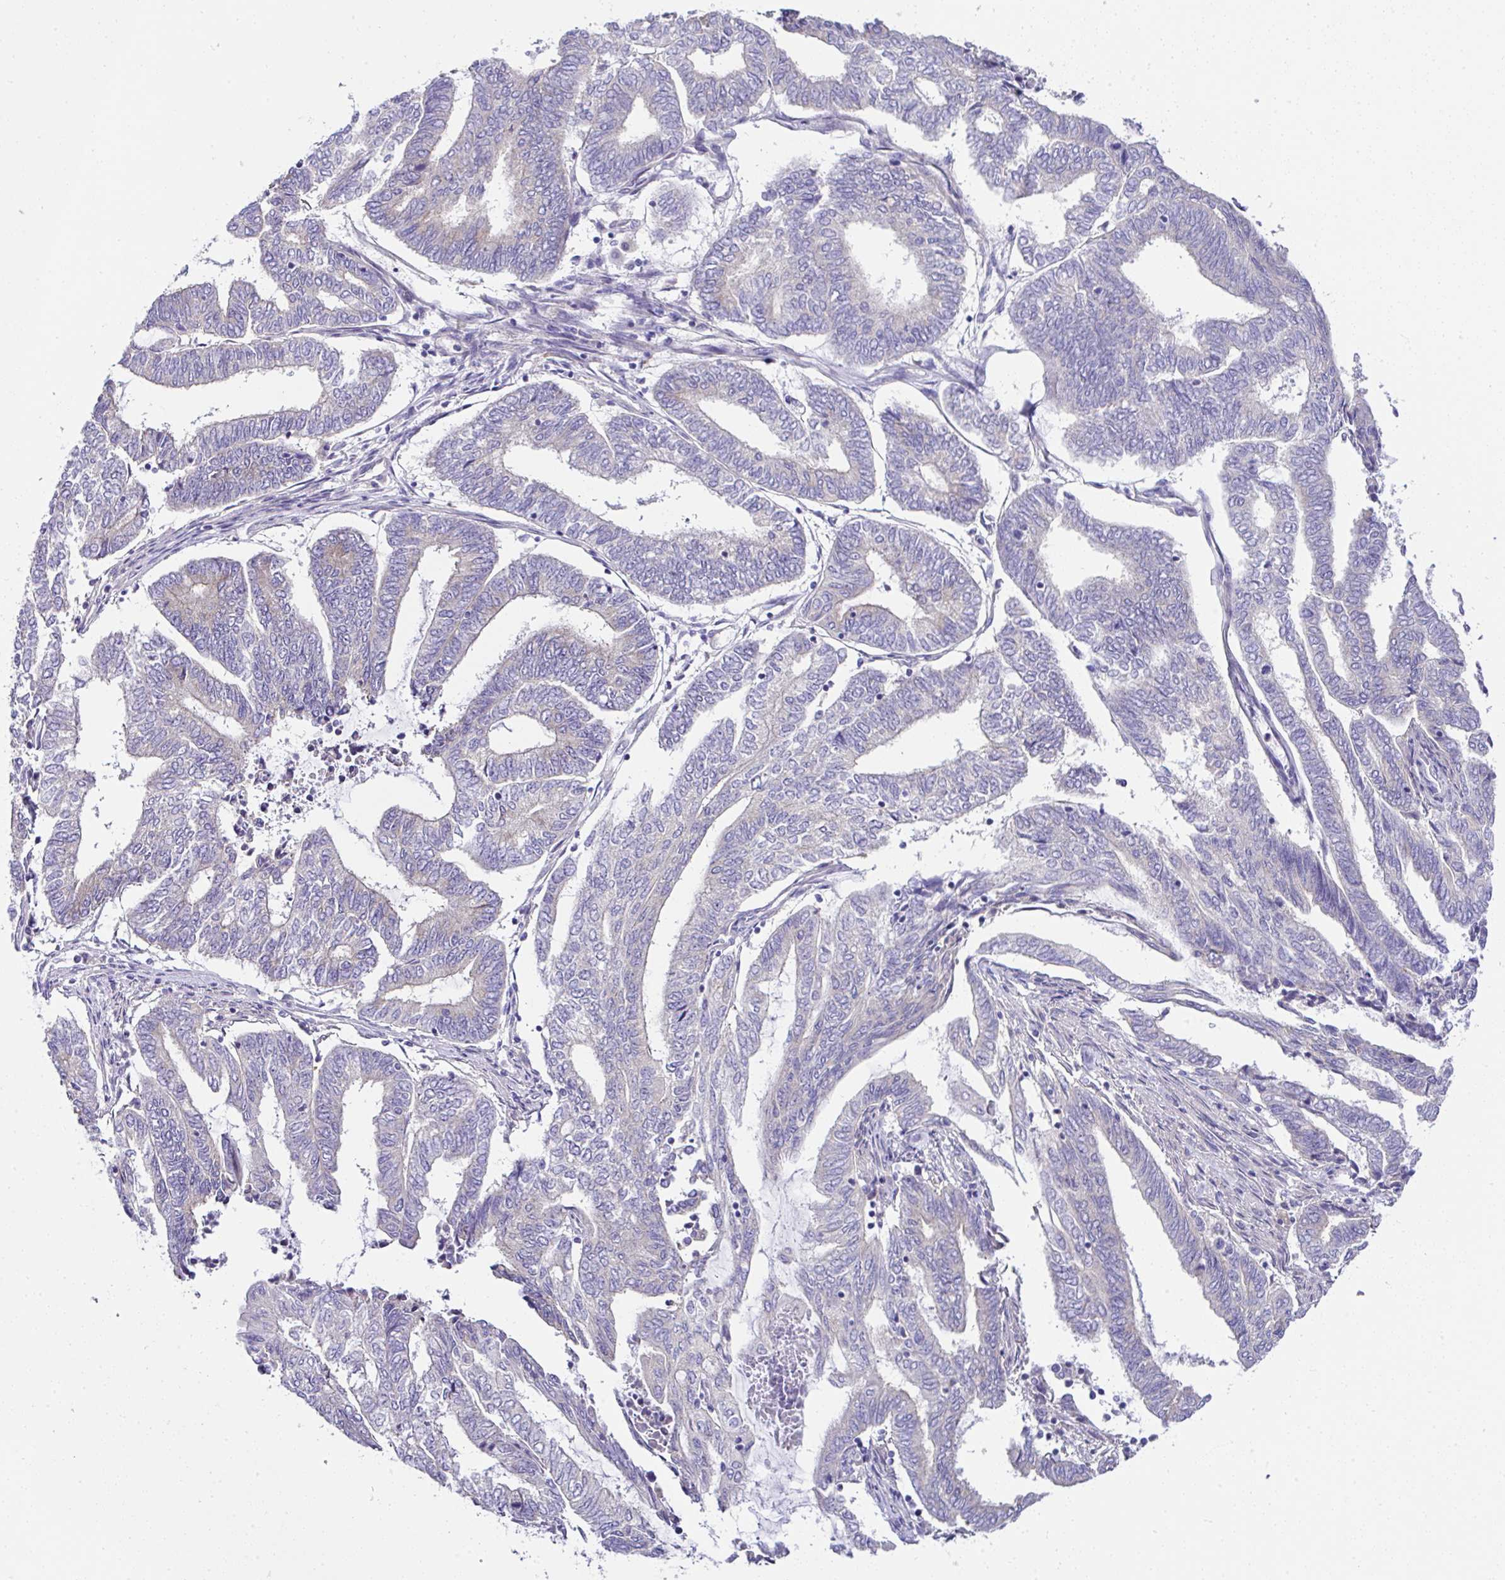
{"staining": {"intensity": "negative", "quantity": "none", "location": "none"}, "tissue": "endometrial cancer", "cell_type": "Tumor cells", "image_type": "cancer", "snomed": [{"axis": "morphology", "description": "Adenocarcinoma, NOS"}, {"axis": "topography", "description": "Uterus"}, {"axis": "topography", "description": "Endometrium"}], "caption": "DAB (3,3'-diaminobenzidine) immunohistochemical staining of human endometrial cancer (adenocarcinoma) displays no significant staining in tumor cells.", "gene": "OR4P4", "patient": {"sex": "female", "age": 70}}